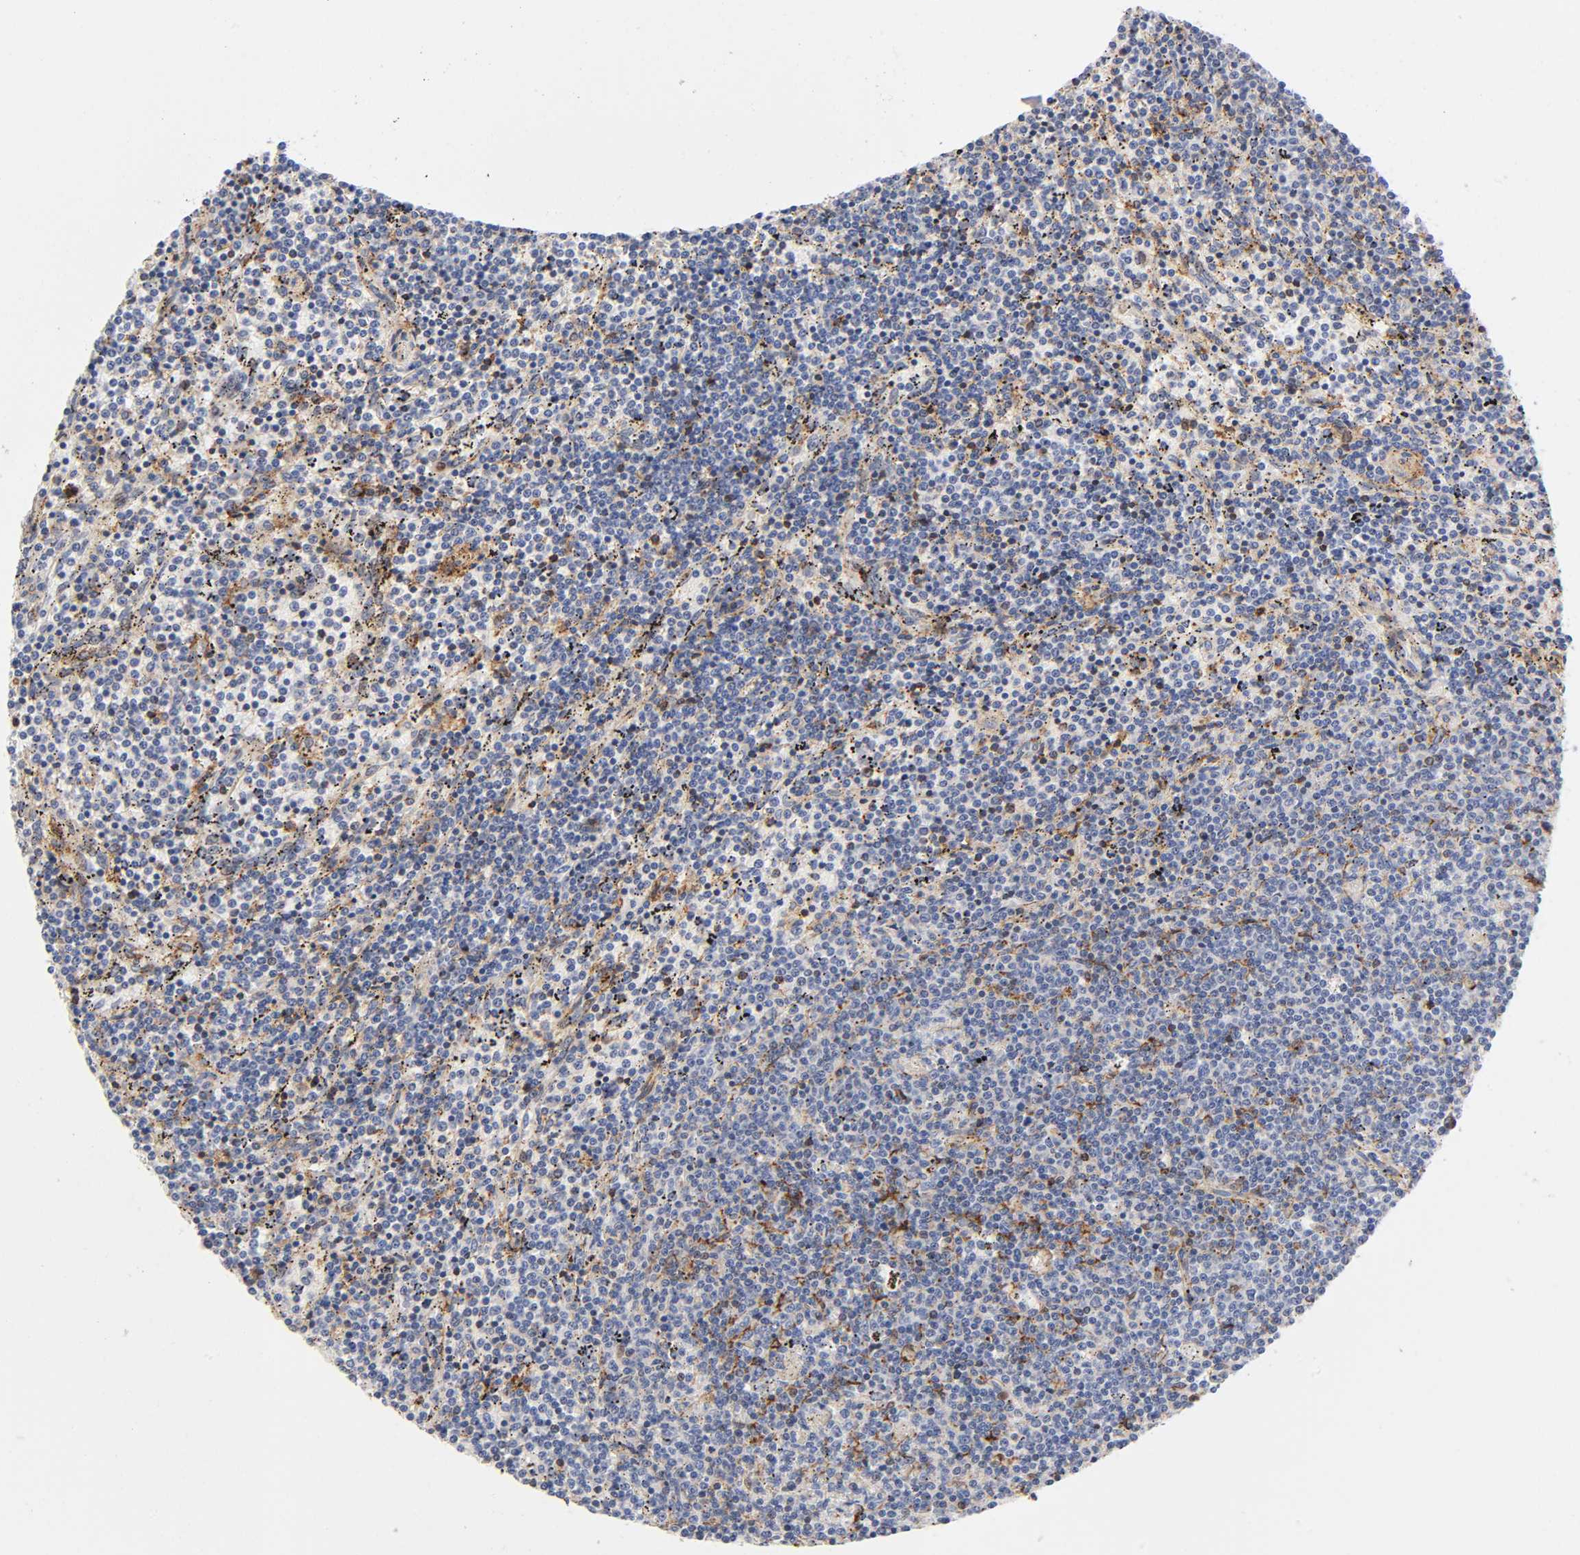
{"staining": {"intensity": "weak", "quantity": "<25%", "location": "cytoplasmic/membranous"}, "tissue": "lymphoma", "cell_type": "Tumor cells", "image_type": "cancer", "snomed": [{"axis": "morphology", "description": "Malignant lymphoma, non-Hodgkin's type, Low grade"}, {"axis": "topography", "description": "Spleen"}], "caption": "The image displays no staining of tumor cells in low-grade malignant lymphoma, non-Hodgkin's type.", "gene": "ANXA7", "patient": {"sex": "female", "age": 50}}